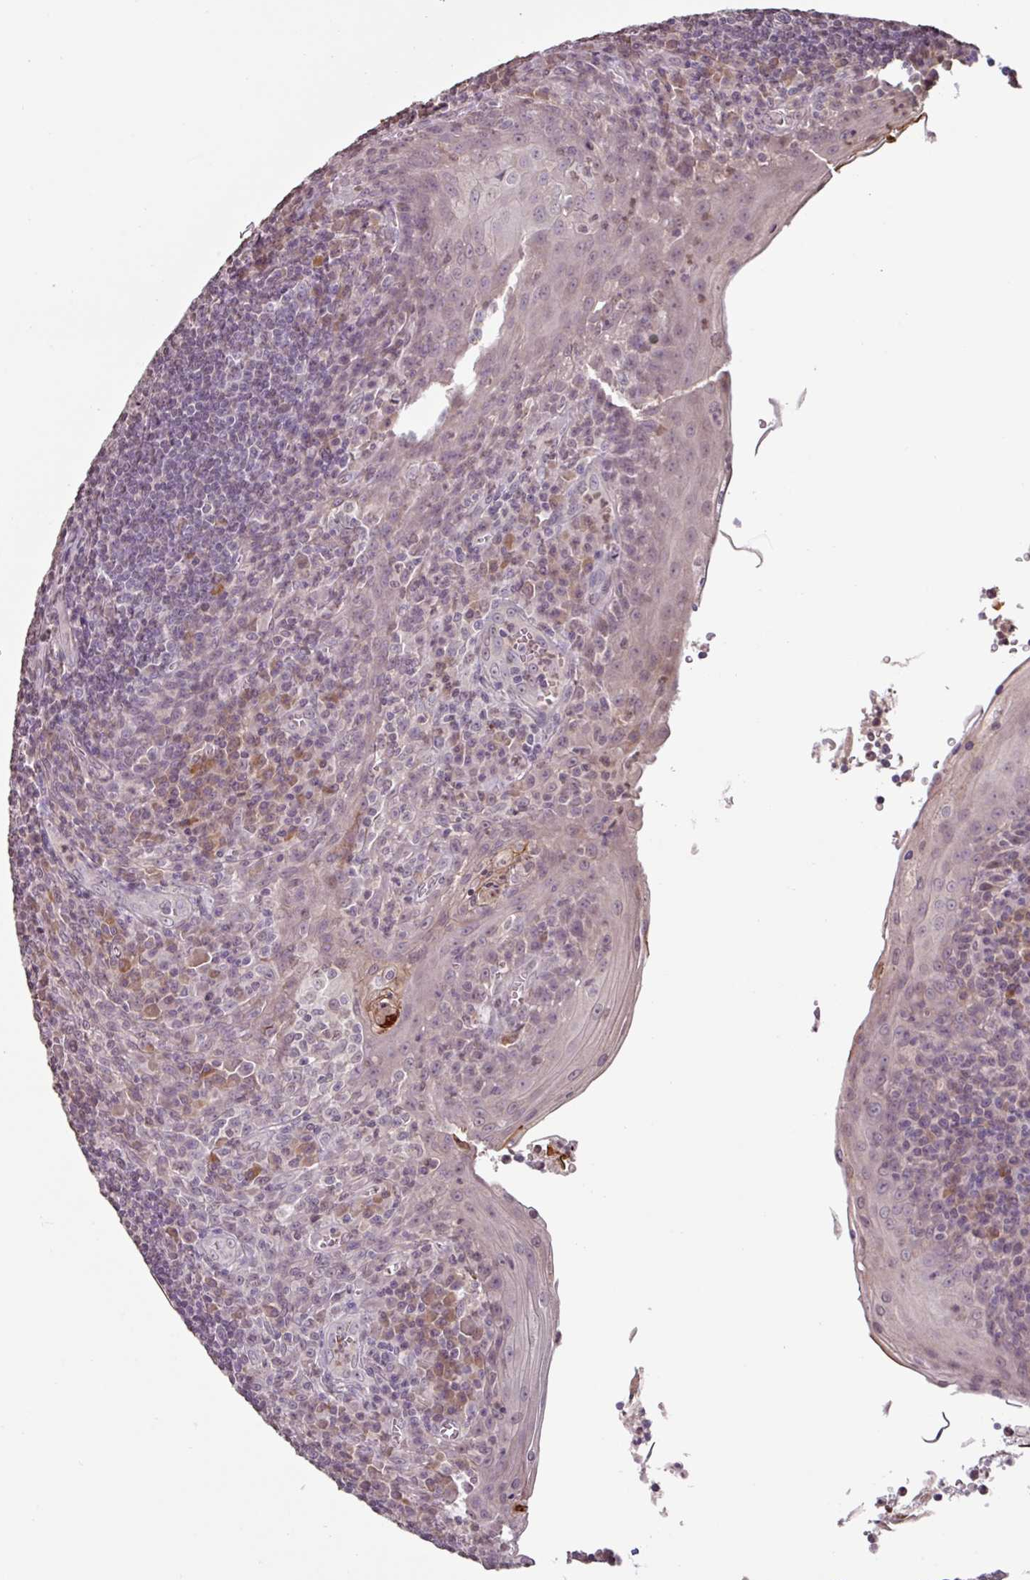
{"staining": {"intensity": "negative", "quantity": "none", "location": "none"}, "tissue": "tonsil", "cell_type": "Germinal center cells", "image_type": "normal", "snomed": [{"axis": "morphology", "description": "Normal tissue, NOS"}, {"axis": "topography", "description": "Tonsil"}], "caption": "High magnification brightfield microscopy of benign tonsil stained with DAB (3,3'-diaminobenzidine) (brown) and counterstained with hematoxylin (blue): germinal center cells show no significant positivity. Nuclei are stained in blue.", "gene": "SLC5A10", "patient": {"sex": "male", "age": 27}}